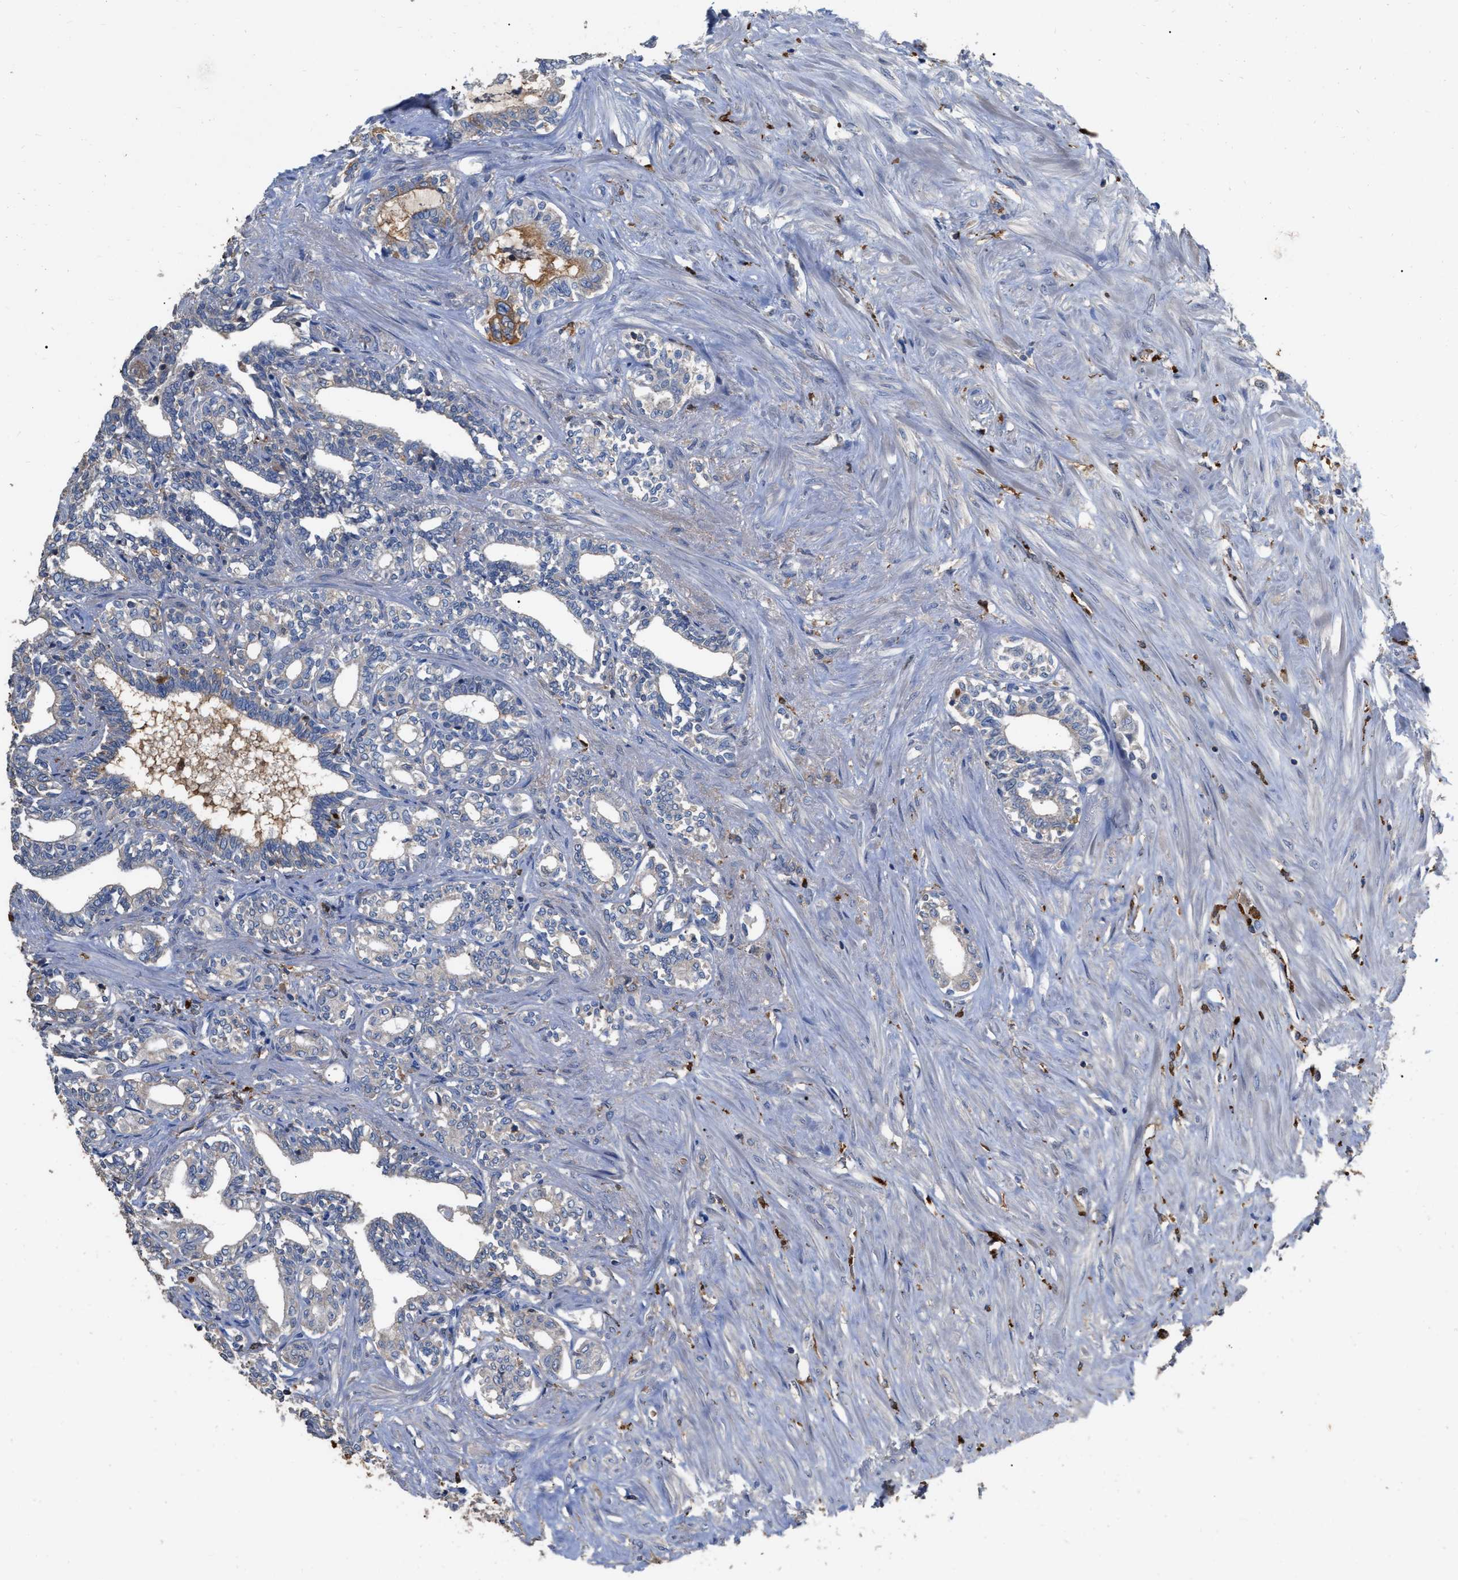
{"staining": {"intensity": "negative", "quantity": "none", "location": "none"}, "tissue": "seminal vesicle", "cell_type": "Glandular cells", "image_type": "normal", "snomed": [{"axis": "morphology", "description": "Normal tissue, NOS"}, {"axis": "morphology", "description": "Adenocarcinoma, High grade"}, {"axis": "topography", "description": "Prostate"}, {"axis": "topography", "description": "Seminal veicle"}], "caption": "IHC photomicrograph of unremarkable seminal vesicle: human seminal vesicle stained with DAB demonstrates no significant protein expression in glandular cells. (DAB immunohistochemistry with hematoxylin counter stain).", "gene": "GPR179", "patient": {"sex": "male", "age": 55}}